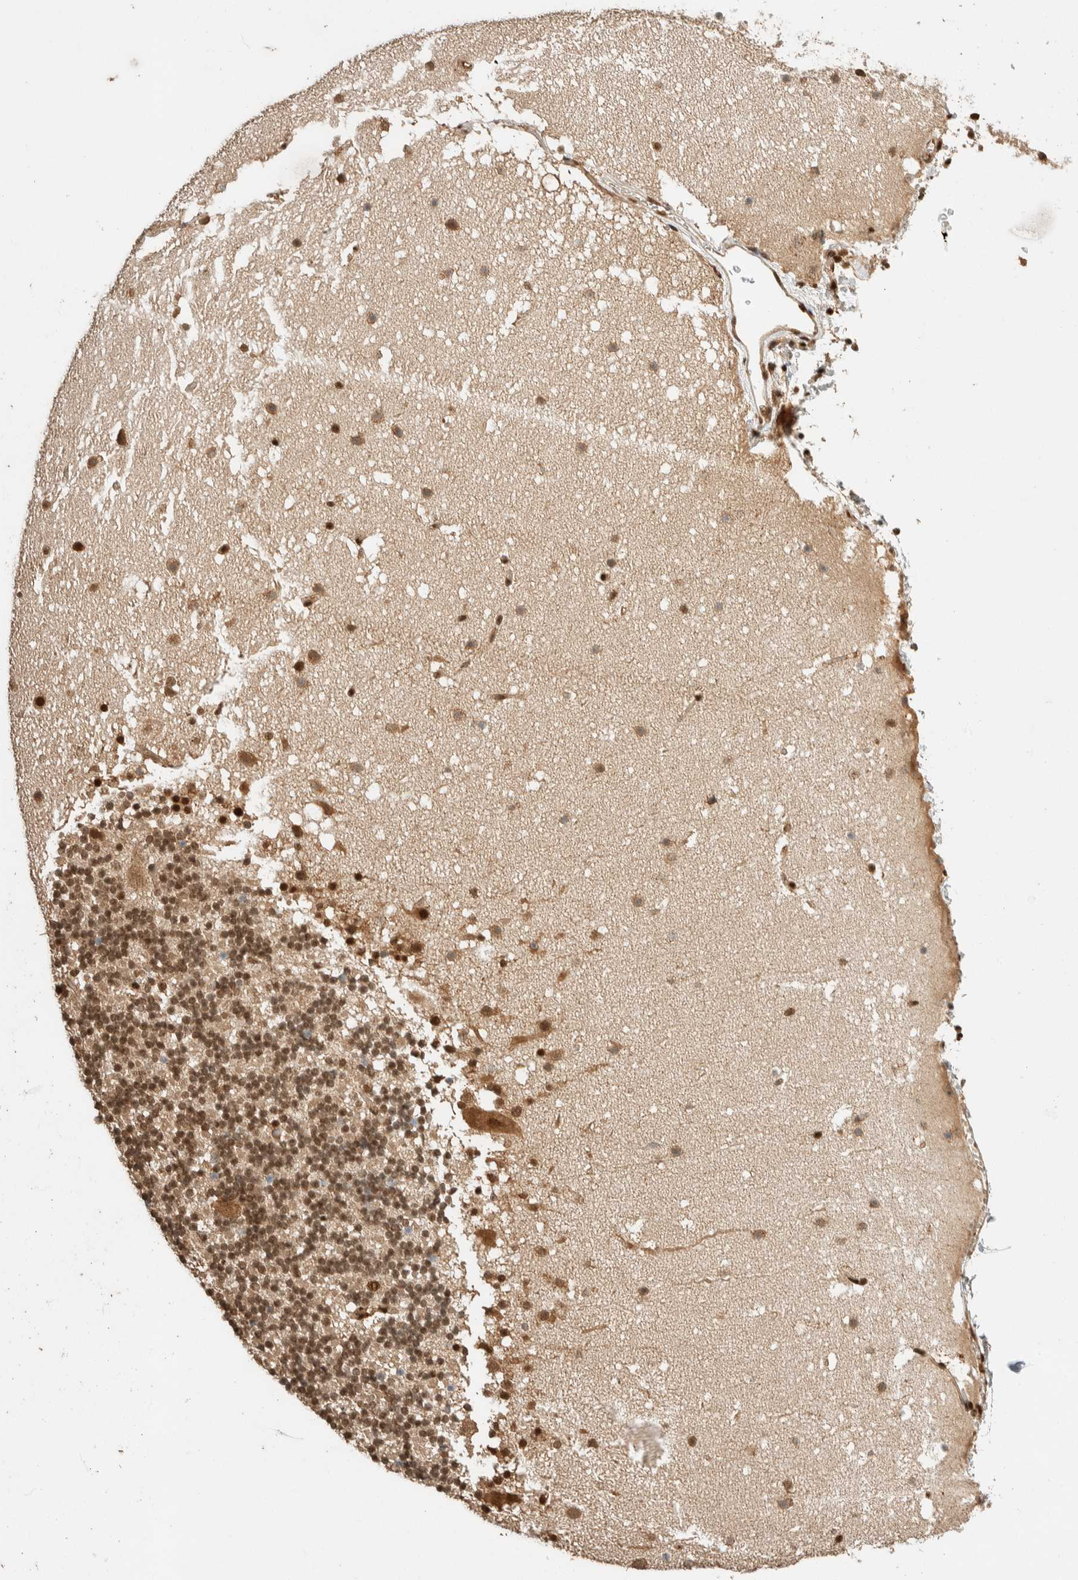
{"staining": {"intensity": "moderate", "quantity": ">75%", "location": "cytoplasmic/membranous,nuclear"}, "tissue": "cerebellum", "cell_type": "Cells in granular layer", "image_type": "normal", "snomed": [{"axis": "morphology", "description": "Normal tissue, NOS"}, {"axis": "topography", "description": "Cerebellum"}], "caption": "Cerebellum stained with DAB IHC shows medium levels of moderate cytoplasmic/membranous,nuclear staining in approximately >75% of cells in granular layer. The staining was performed using DAB, with brown indicating positive protein expression. Nuclei are stained blue with hematoxylin.", "gene": "ZBTB2", "patient": {"sex": "male", "age": 57}}